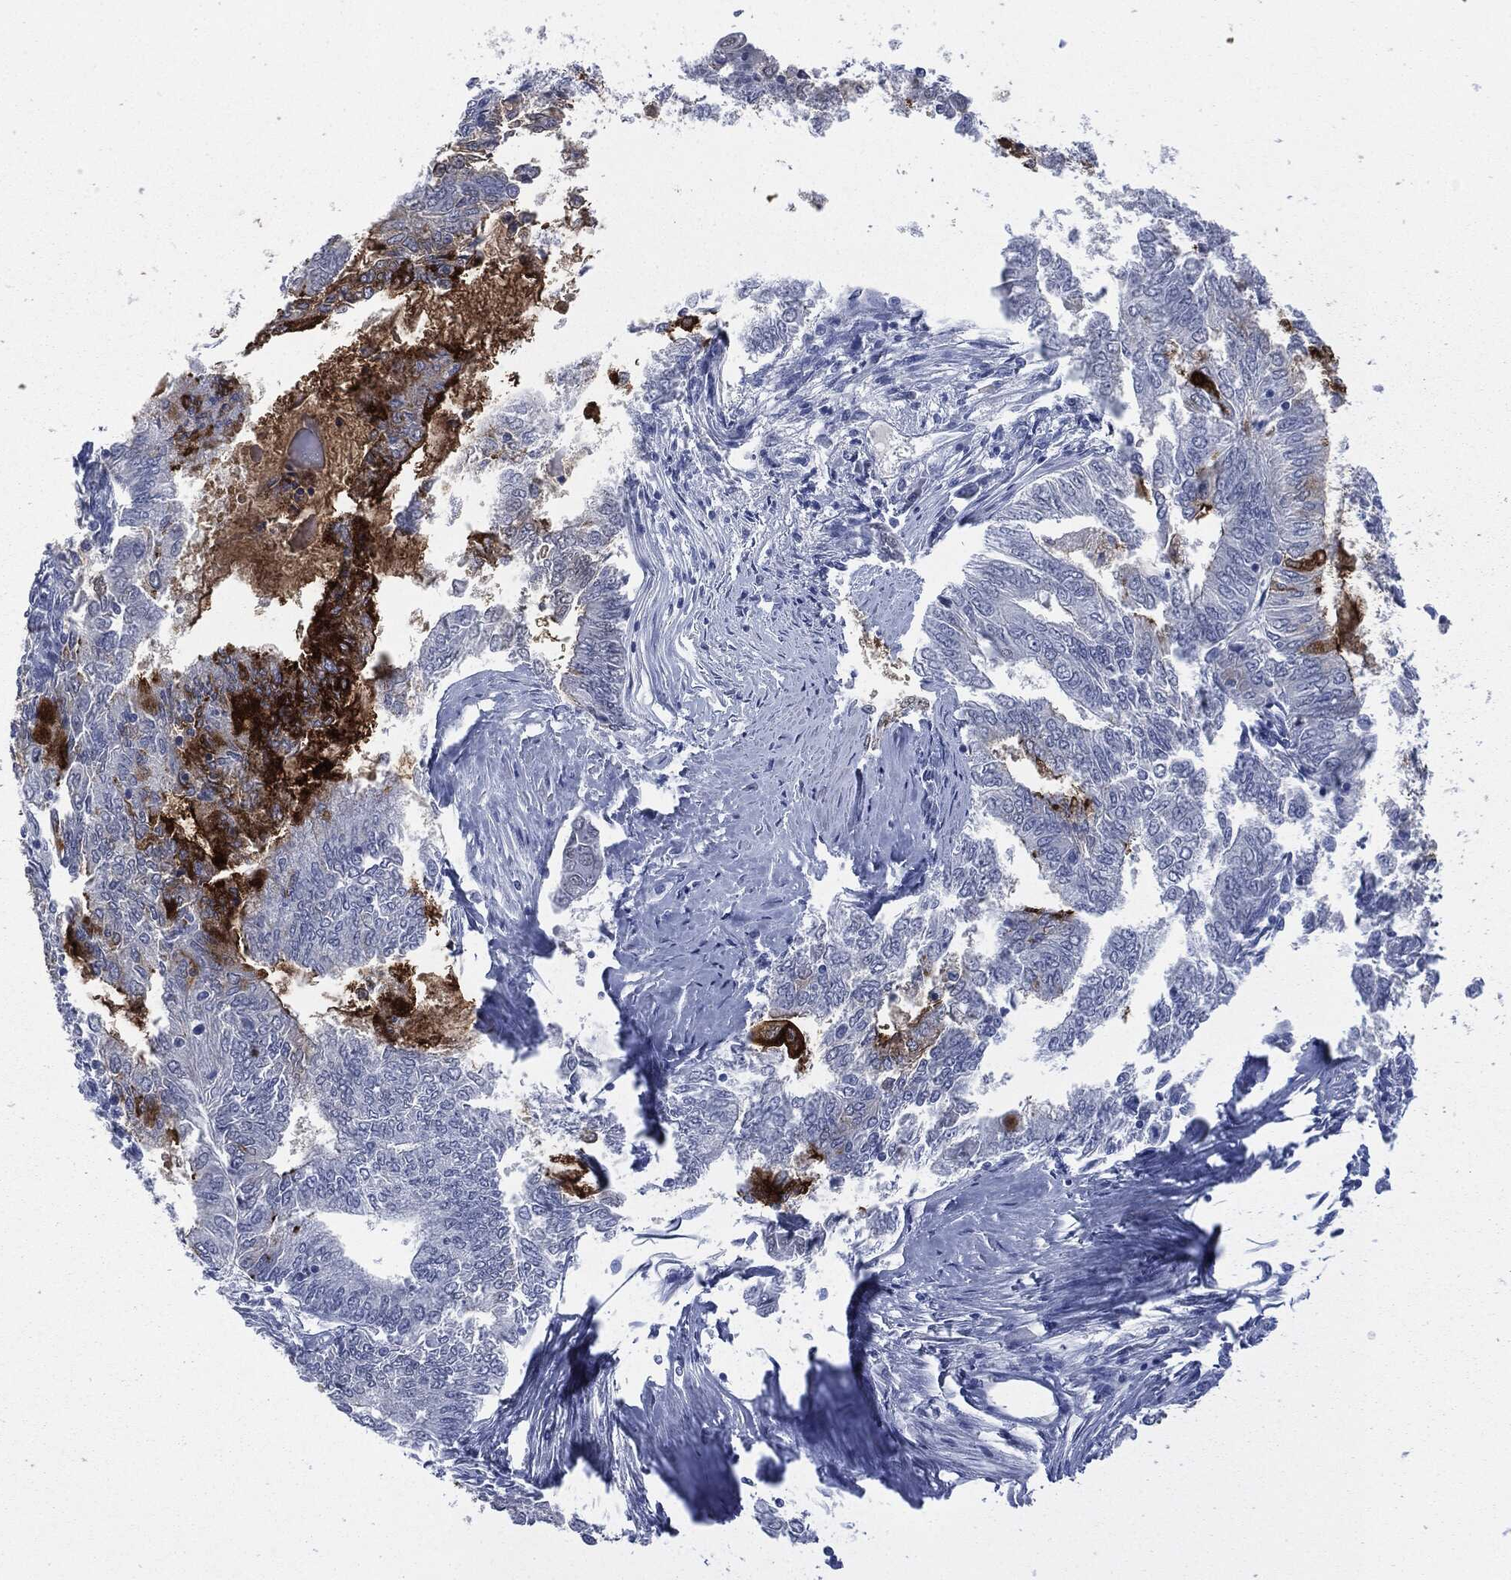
{"staining": {"intensity": "strong", "quantity": "<25%", "location": "cytoplasmic/membranous"}, "tissue": "endometrial cancer", "cell_type": "Tumor cells", "image_type": "cancer", "snomed": [{"axis": "morphology", "description": "Adenocarcinoma, NOS"}, {"axis": "topography", "description": "Endometrium"}], "caption": "Strong cytoplasmic/membranous protein positivity is identified in approximately <25% of tumor cells in adenocarcinoma (endometrial).", "gene": "MUC16", "patient": {"sex": "female", "age": 62}}